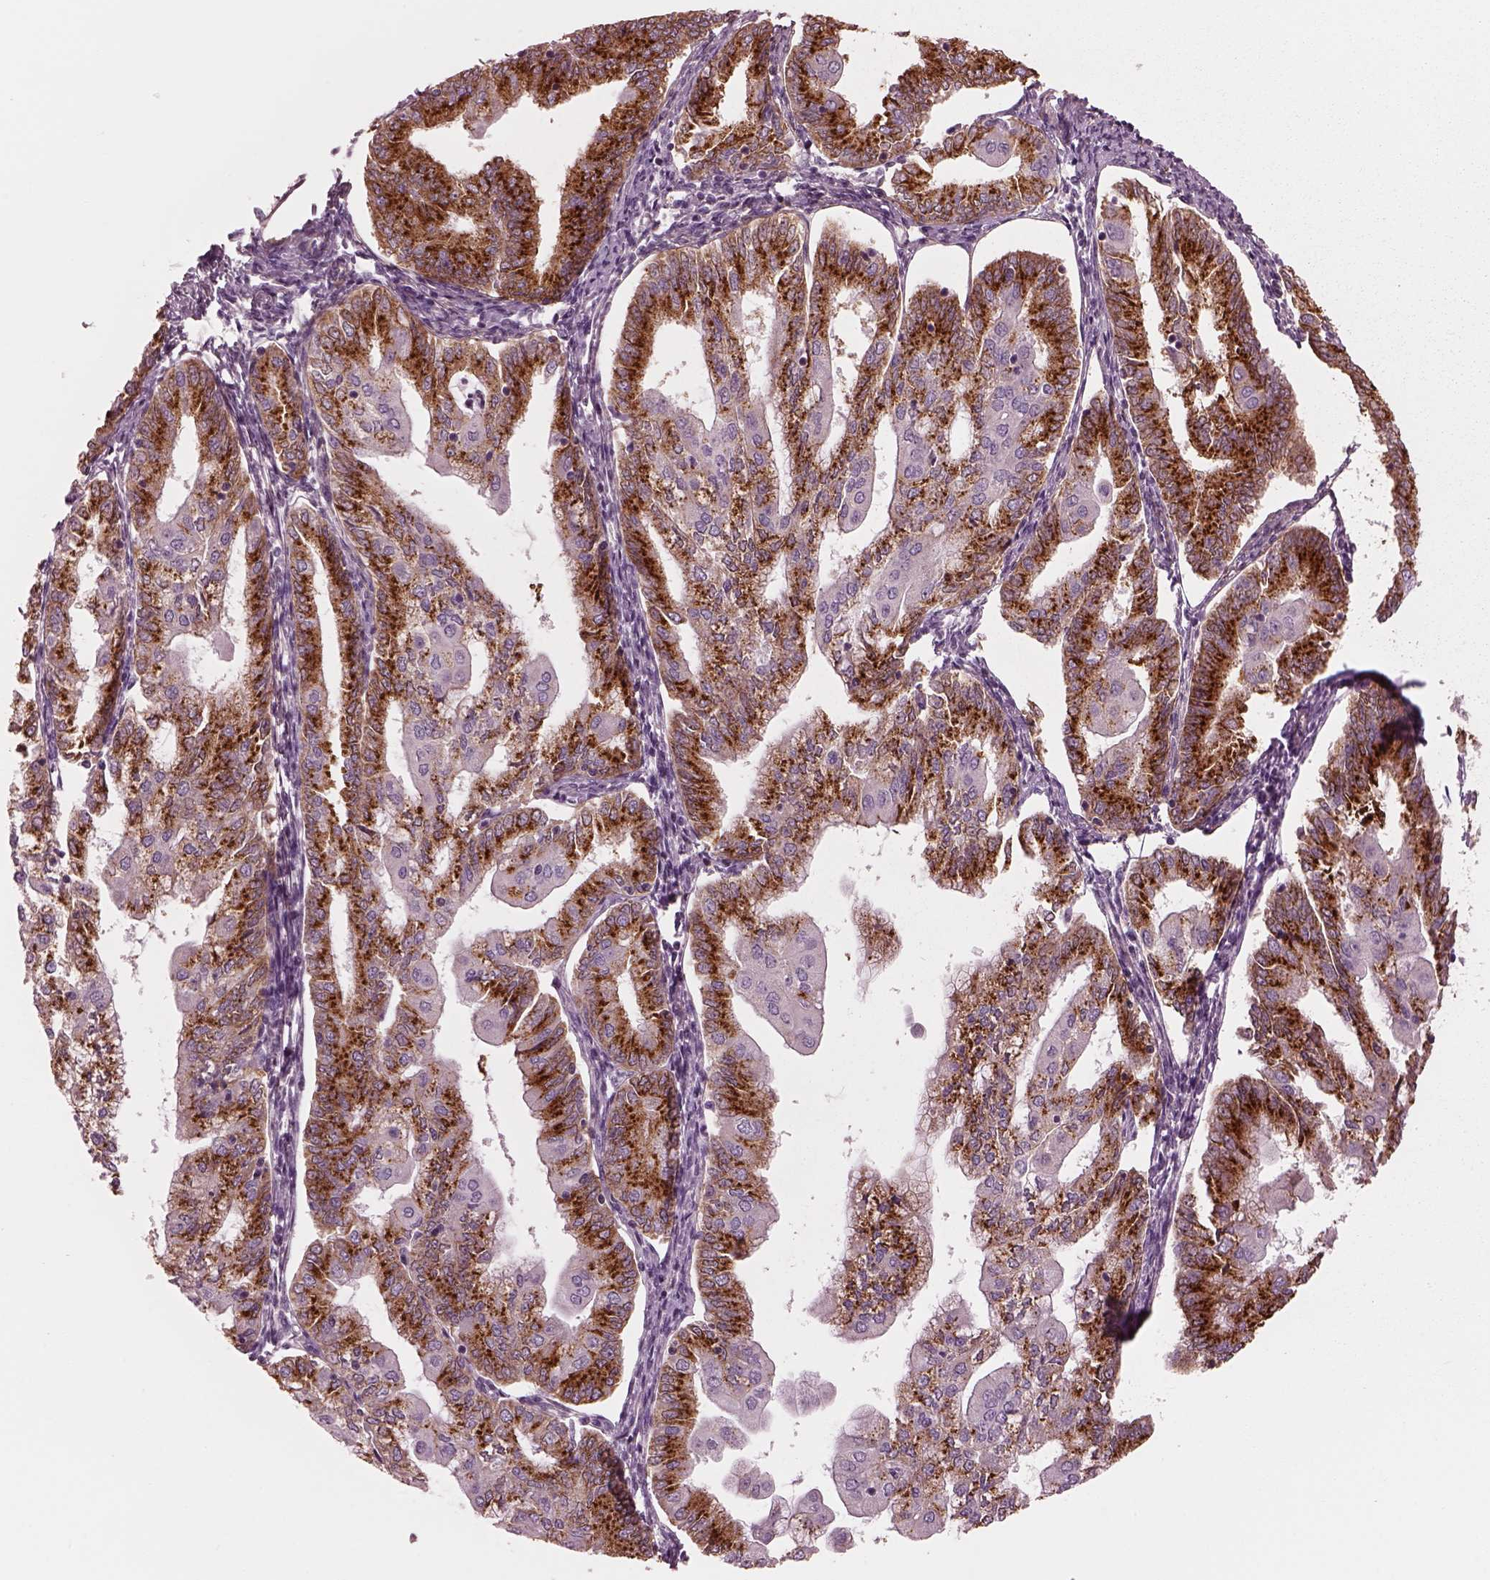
{"staining": {"intensity": "strong", "quantity": ">75%", "location": "cytoplasmic/membranous"}, "tissue": "endometrial cancer", "cell_type": "Tumor cells", "image_type": "cancer", "snomed": [{"axis": "morphology", "description": "Adenocarcinoma, NOS"}, {"axis": "topography", "description": "Endometrium"}], "caption": "Protein positivity by IHC exhibits strong cytoplasmic/membranous positivity in about >75% of tumor cells in endometrial adenocarcinoma.", "gene": "ELAPOR1", "patient": {"sex": "female", "age": 55}}